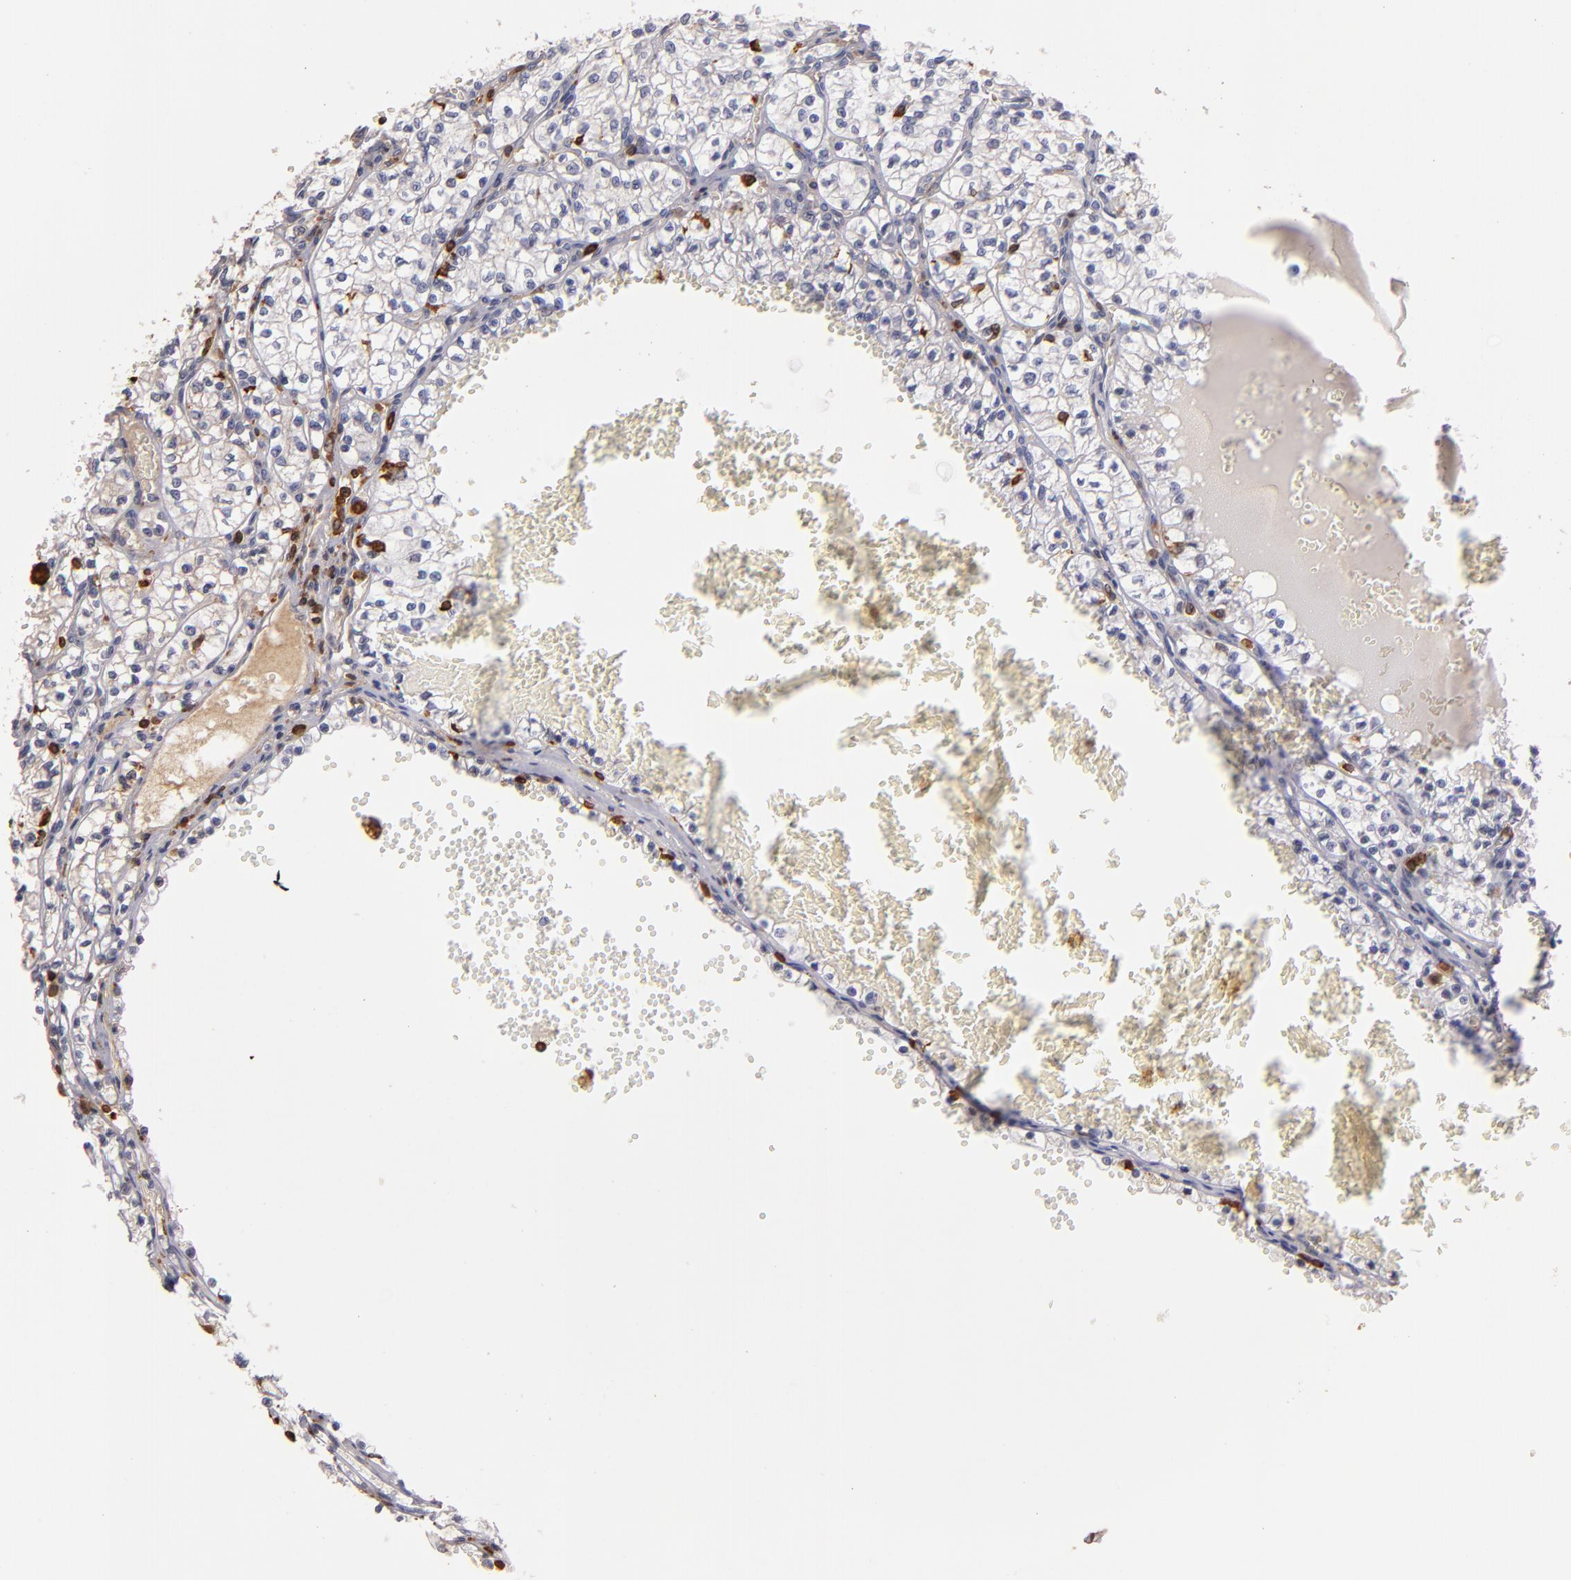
{"staining": {"intensity": "weak", "quantity": ">75%", "location": "cytoplasmic/membranous"}, "tissue": "renal cancer", "cell_type": "Tumor cells", "image_type": "cancer", "snomed": [{"axis": "morphology", "description": "Adenocarcinoma, NOS"}, {"axis": "topography", "description": "Kidney"}], "caption": "Tumor cells display low levels of weak cytoplasmic/membranous expression in approximately >75% of cells in renal cancer.", "gene": "WAS", "patient": {"sex": "male", "age": 61}}